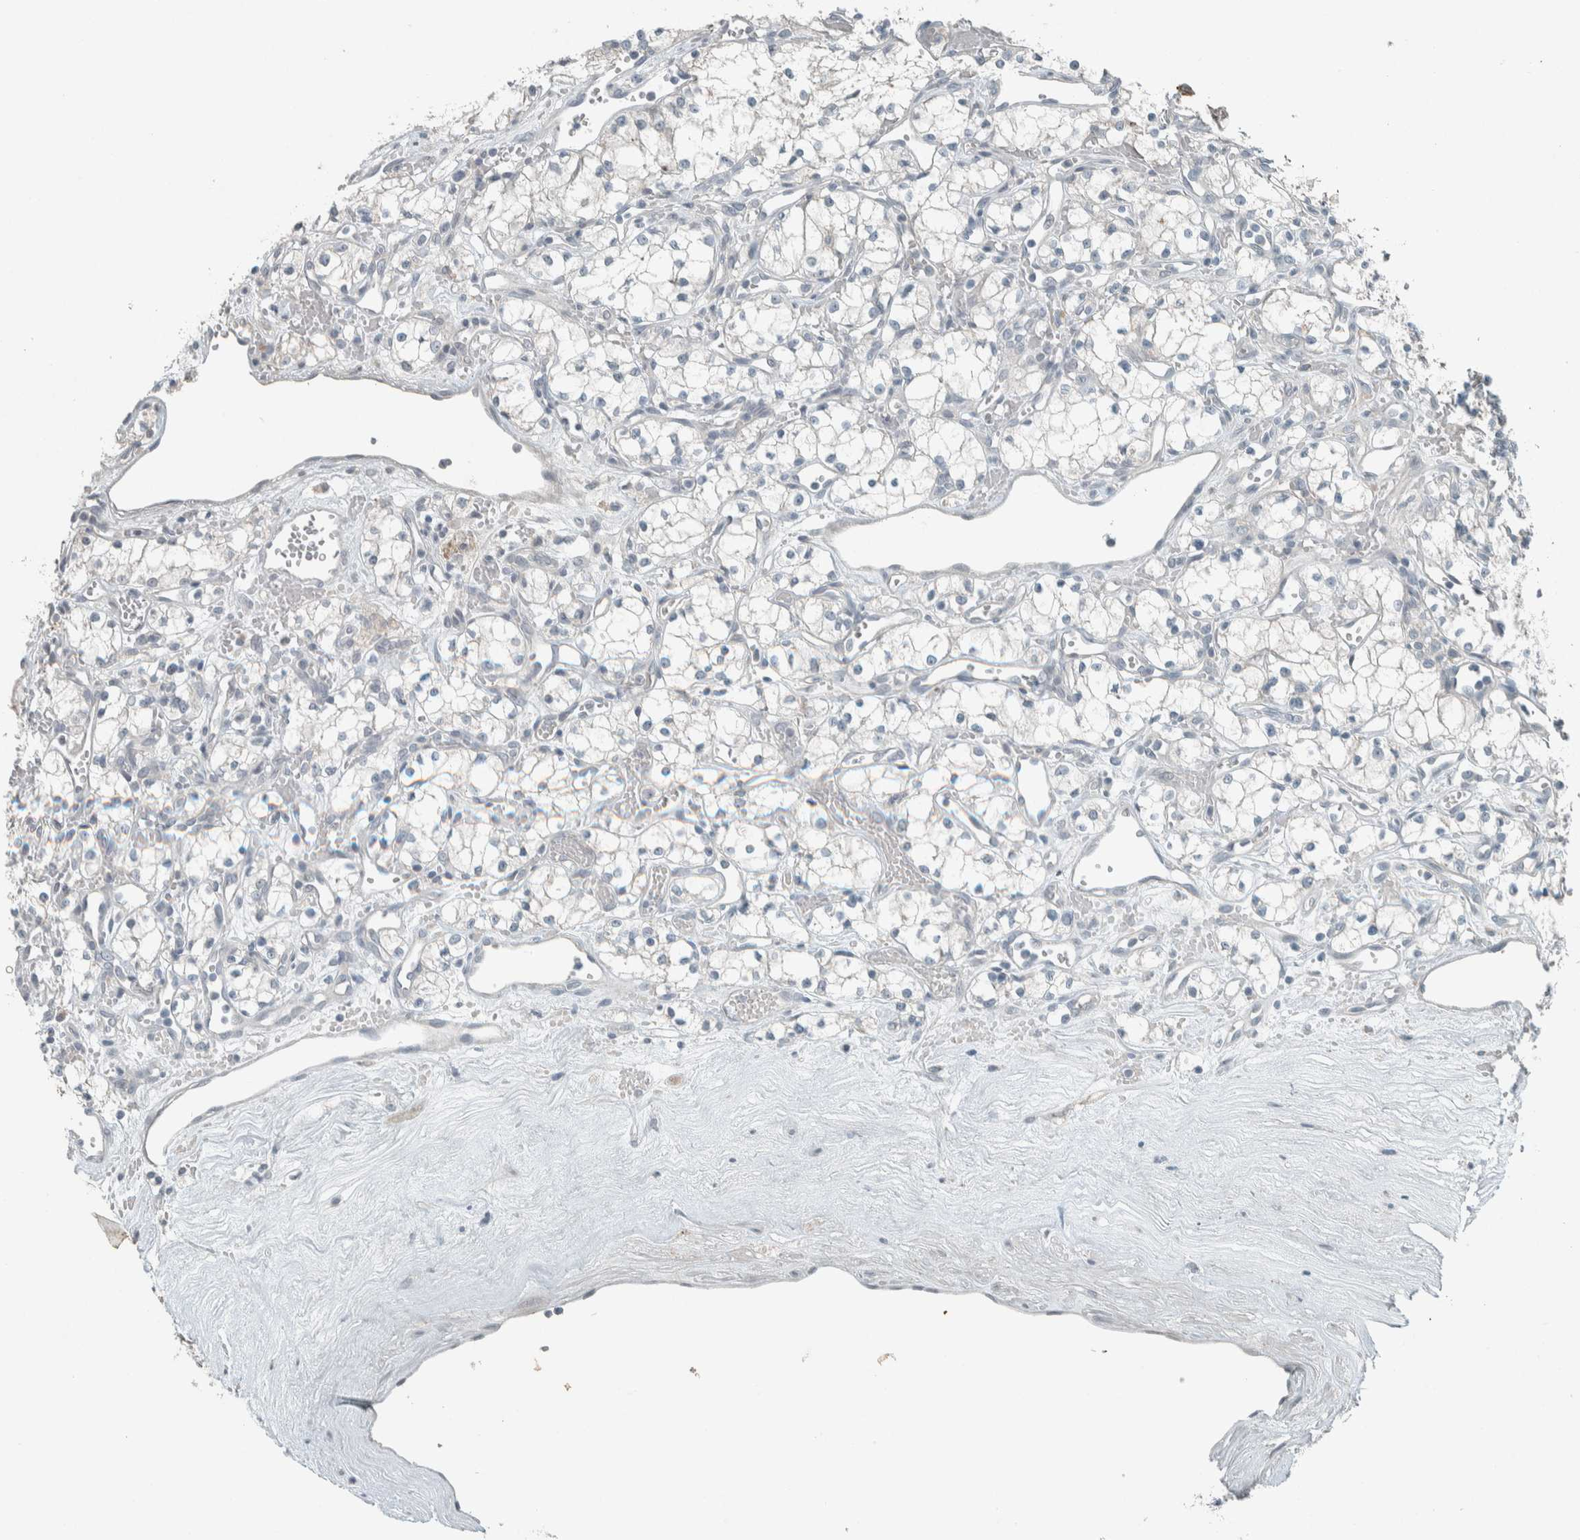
{"staining": {"intensity": "negative", "quantity": "none", "location": "none"}, "tissue": "renal cancer", "cell_type": "Tumor cells", "image_type": "cancer", "snomed": [{"axis": "morphology", "description": "Adenocarcinoma, NOS"}, {"axis": "topography", "description": "Kidney"}], "caption": "A high-resolution micrograph shows IHC staining of adenocarcinoma (renal), which shows no significant positivity in tumor cells.", "gene": "CERCAM", "patient": {"sex": "male", "age": 59}}